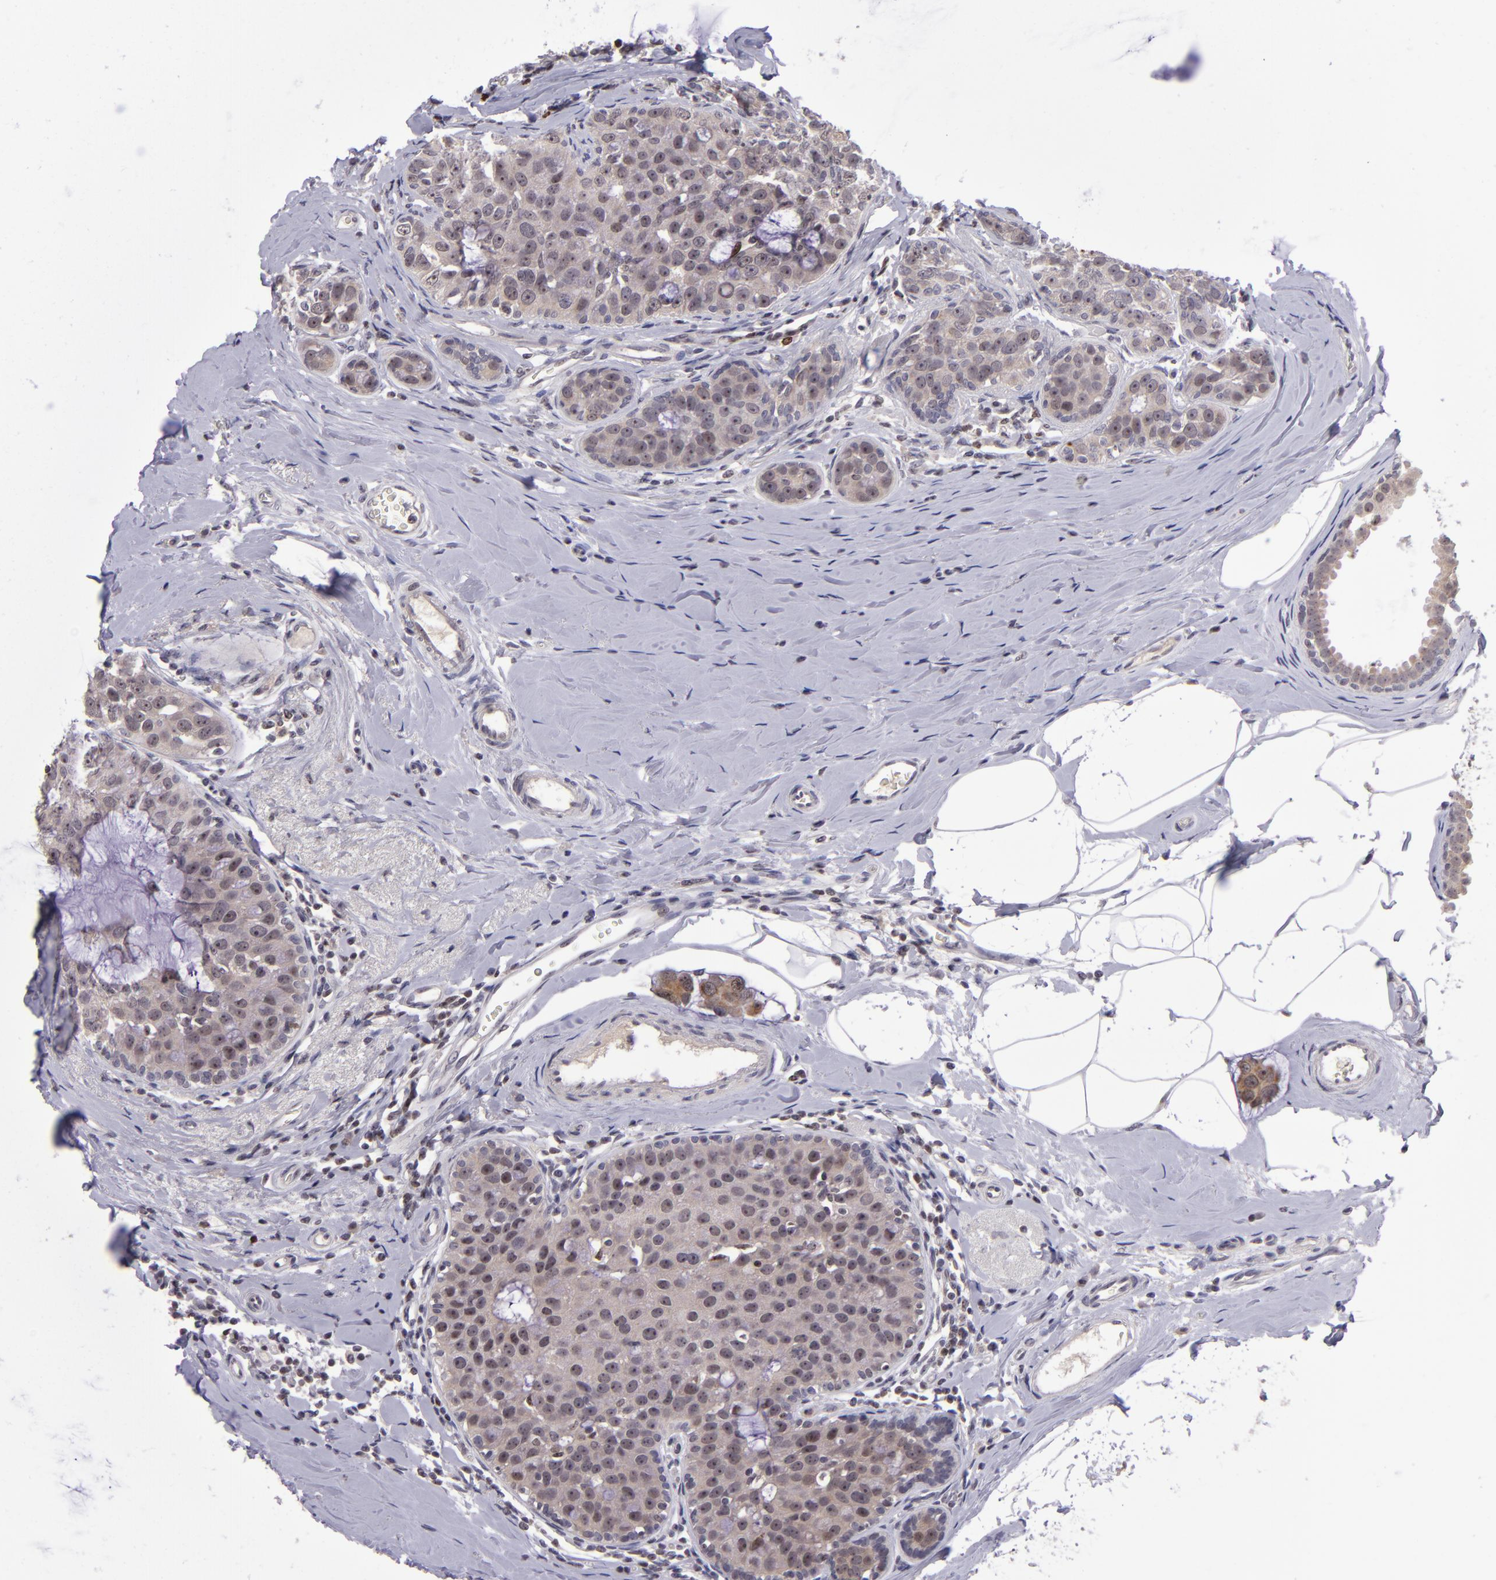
{"staining": {"intensity": "moderate", "quantity": ">75%", "location": "cytoplasmic/membranous,nuclear"}, "tissue": "breast cancer", "cell_type": "Tumor cells", "image_type": "cancer", "snomed": [{"axis": "morphology", "description": "Normal tissue, NOS"}, {"axis": "morphology", "description": "Duct carcinoma"}, {"axis": "topography", "description": "Breast"}], "caption": "A photomicrograph of invasive ductal carcinoma (breast) stained for a protein demonstrates moderate cytoplasmic/membranous and nuclear brown staining in tumor cells. (IHC, brightfield microscopy, high magnification).", "gene": "PCNX4", "patient": {"sex": "female", "age": 50}}